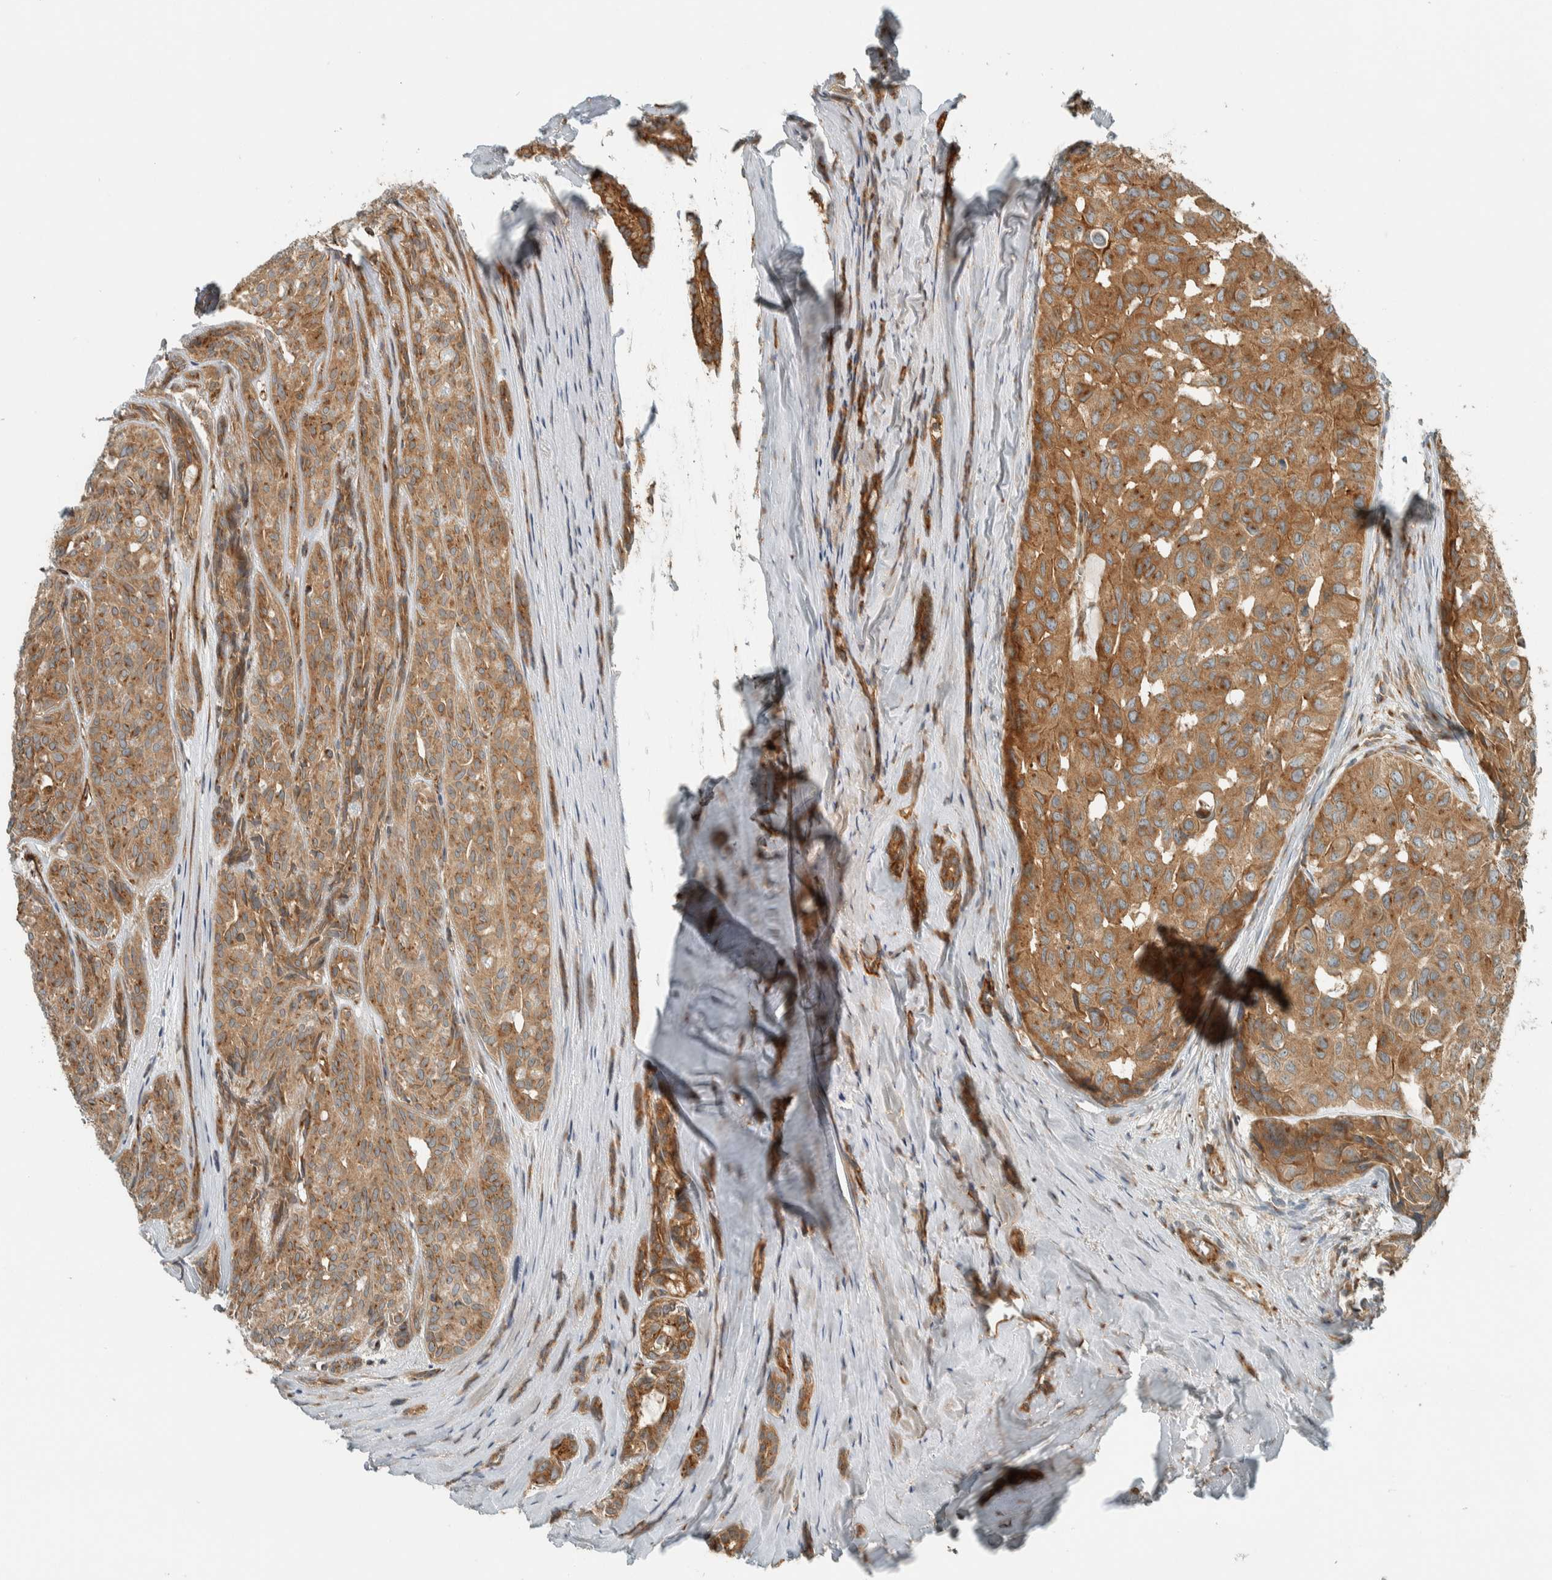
{"staining": {"intensity": "moderate", "quantity": ">75%", "location": "cytoplasmic/membranous"}, "tissue": "head and neck cancer", "cell_type": "Tumor cells", "image_type": "cancer", "snomed": [{"axis": "morphology", "description": "Adenocarcinoma, NOS"}, {"axis": "topography", "description": "Salivary gland, NOS"}, {"axis": "topography", "description": "Head-Neck"}], "caption": "An image of human head and neck cancer (adenocarcinoma) stained for a protein demonstrates moderate cytoplasmic/membranous brown staining in tumor cells.", "gene": "EXOC7", "patient": {"sex": "female", "age": 76}}